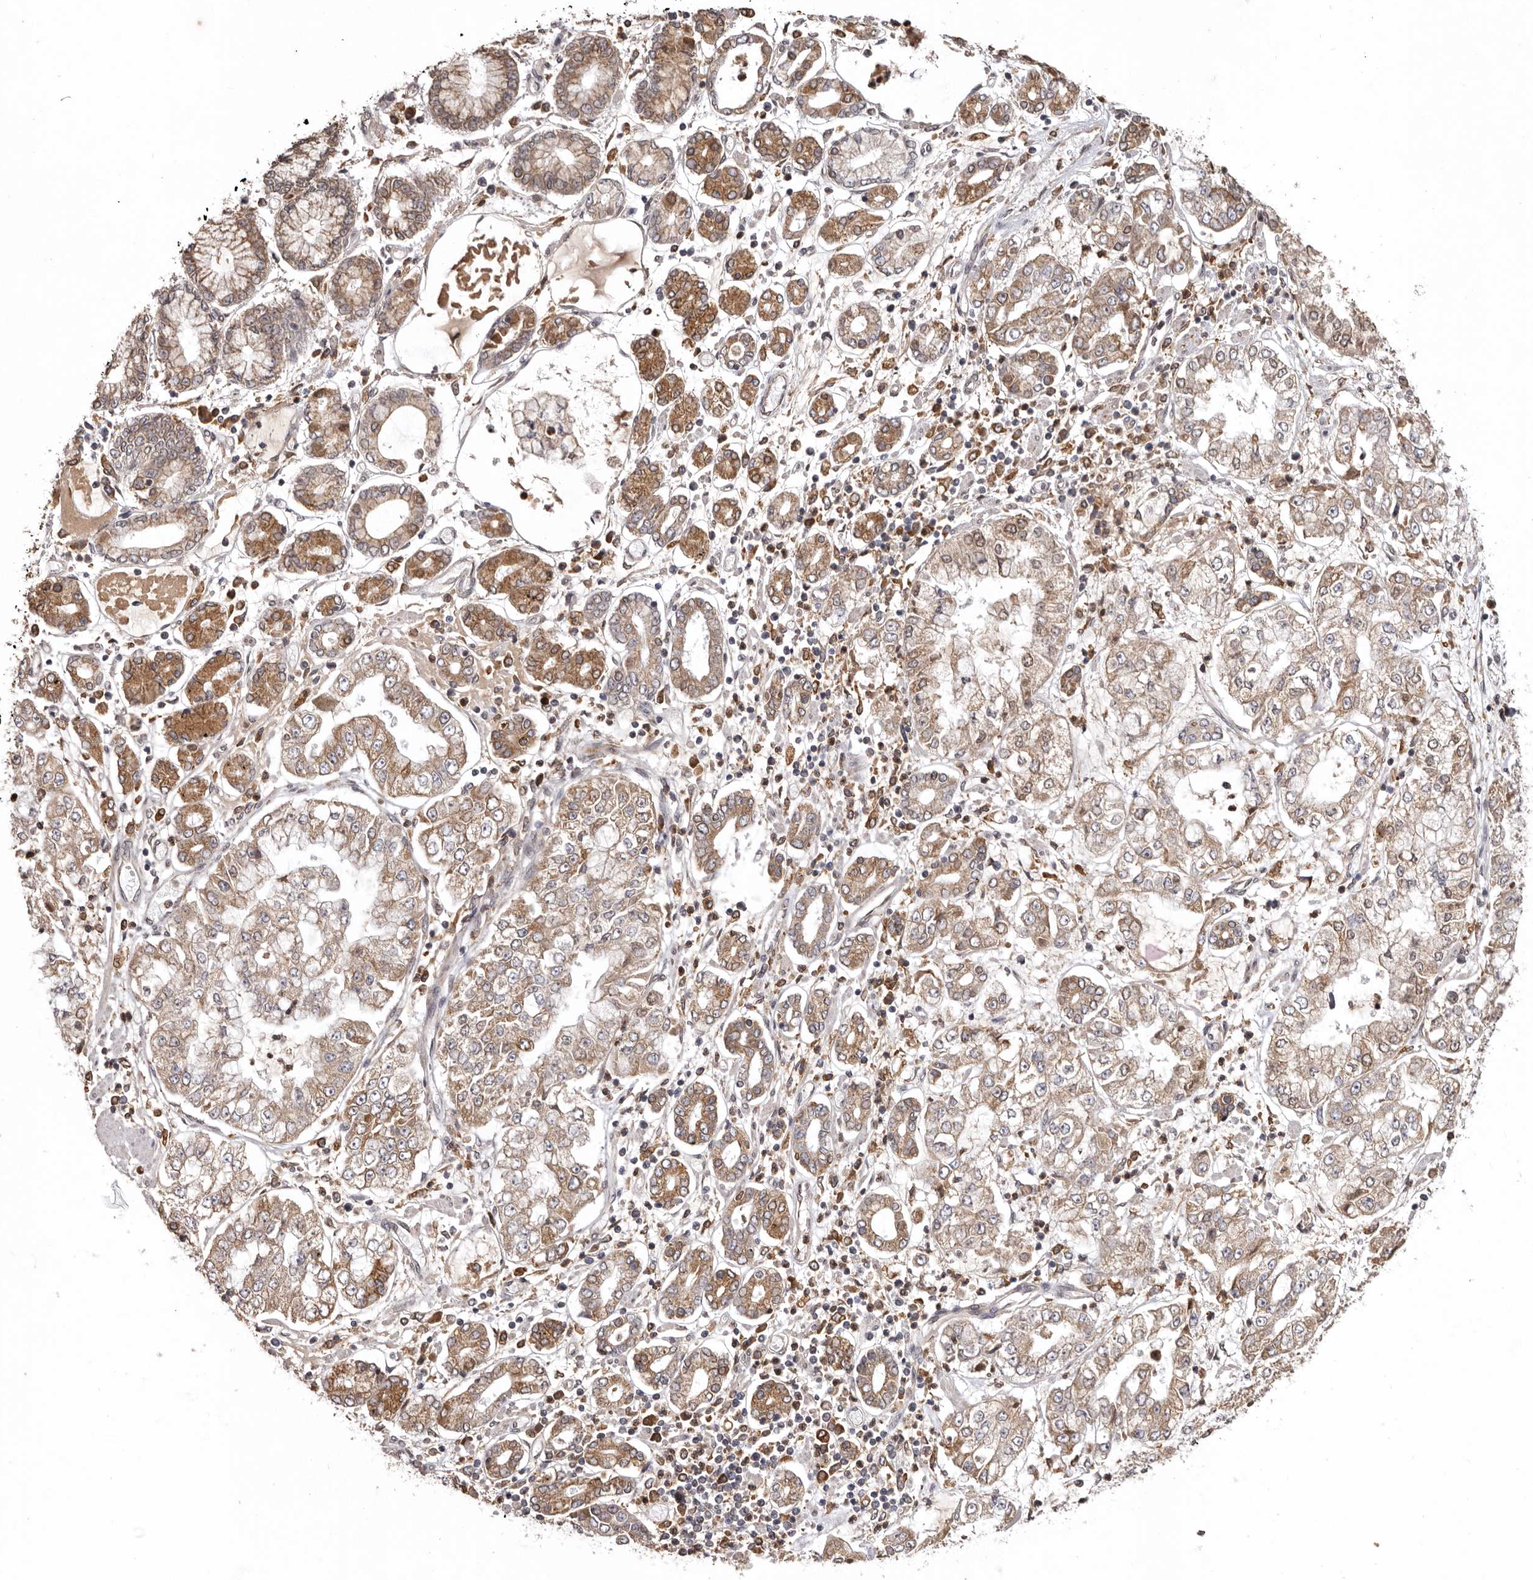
{"staining": {"intensity": "moderate", "quantity": "25%-75%", "location": "cytoplasmic/membranous"}, "tissue": "stomach cancer", "cell_type": "Tumor cells", "image_type": "cancer", "snomed": [{"axis": "morphology", "description": "Adenocarcinoma, NOS"}, {"axis": "topography", "description": "Stomach"}], "caption": "An image of stomach cancer (adenocarcinoma) stained for a protein reveals moderate cytoplasmic/membranous brown staining in tumor cells.", "gene": "INKA2", "patient": {"sex": "male", "age": 76}}